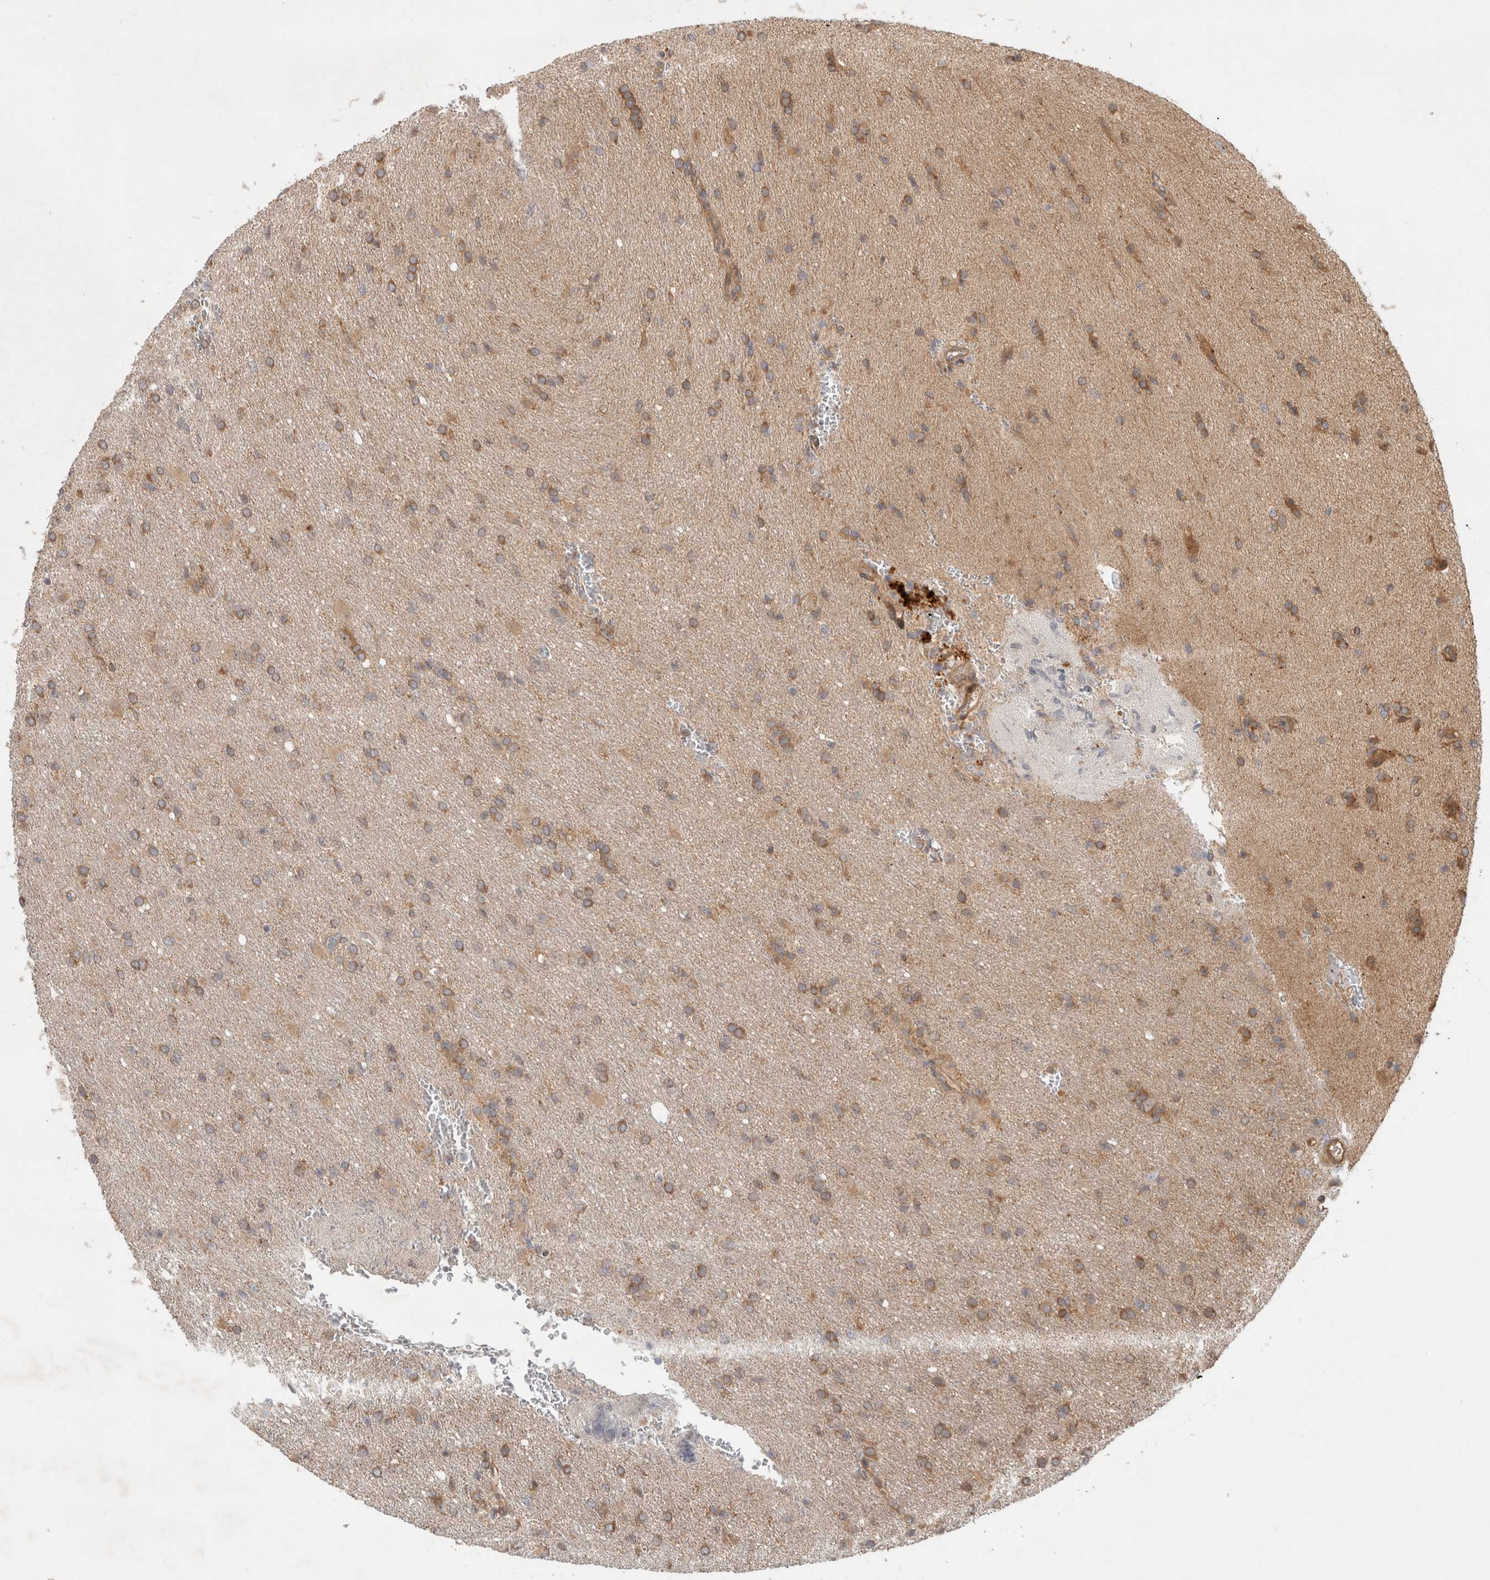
{"staining": {"intensity": "weak", "quantity": ">75%", "location": "cytoplasmic/membranous"}, "tissue": "glioma", "cell_type": "Tumor cells", "image_type": "cancer", "snomed": [{"axis": "morphology", "description": "Glioma, malignant, High grade"}, {"axis": "topography", "description": "Brain"}], "caption": "Immunohistochemistry (IHC) photomicrograph of human glioma stained for a protein (brown), which reveals low levels of weak cytoplasmic/membranous expression in approximately >75% of tumor cells.", "gene": "TUBD1", "patient": {"sex": "female", "age": 57}}